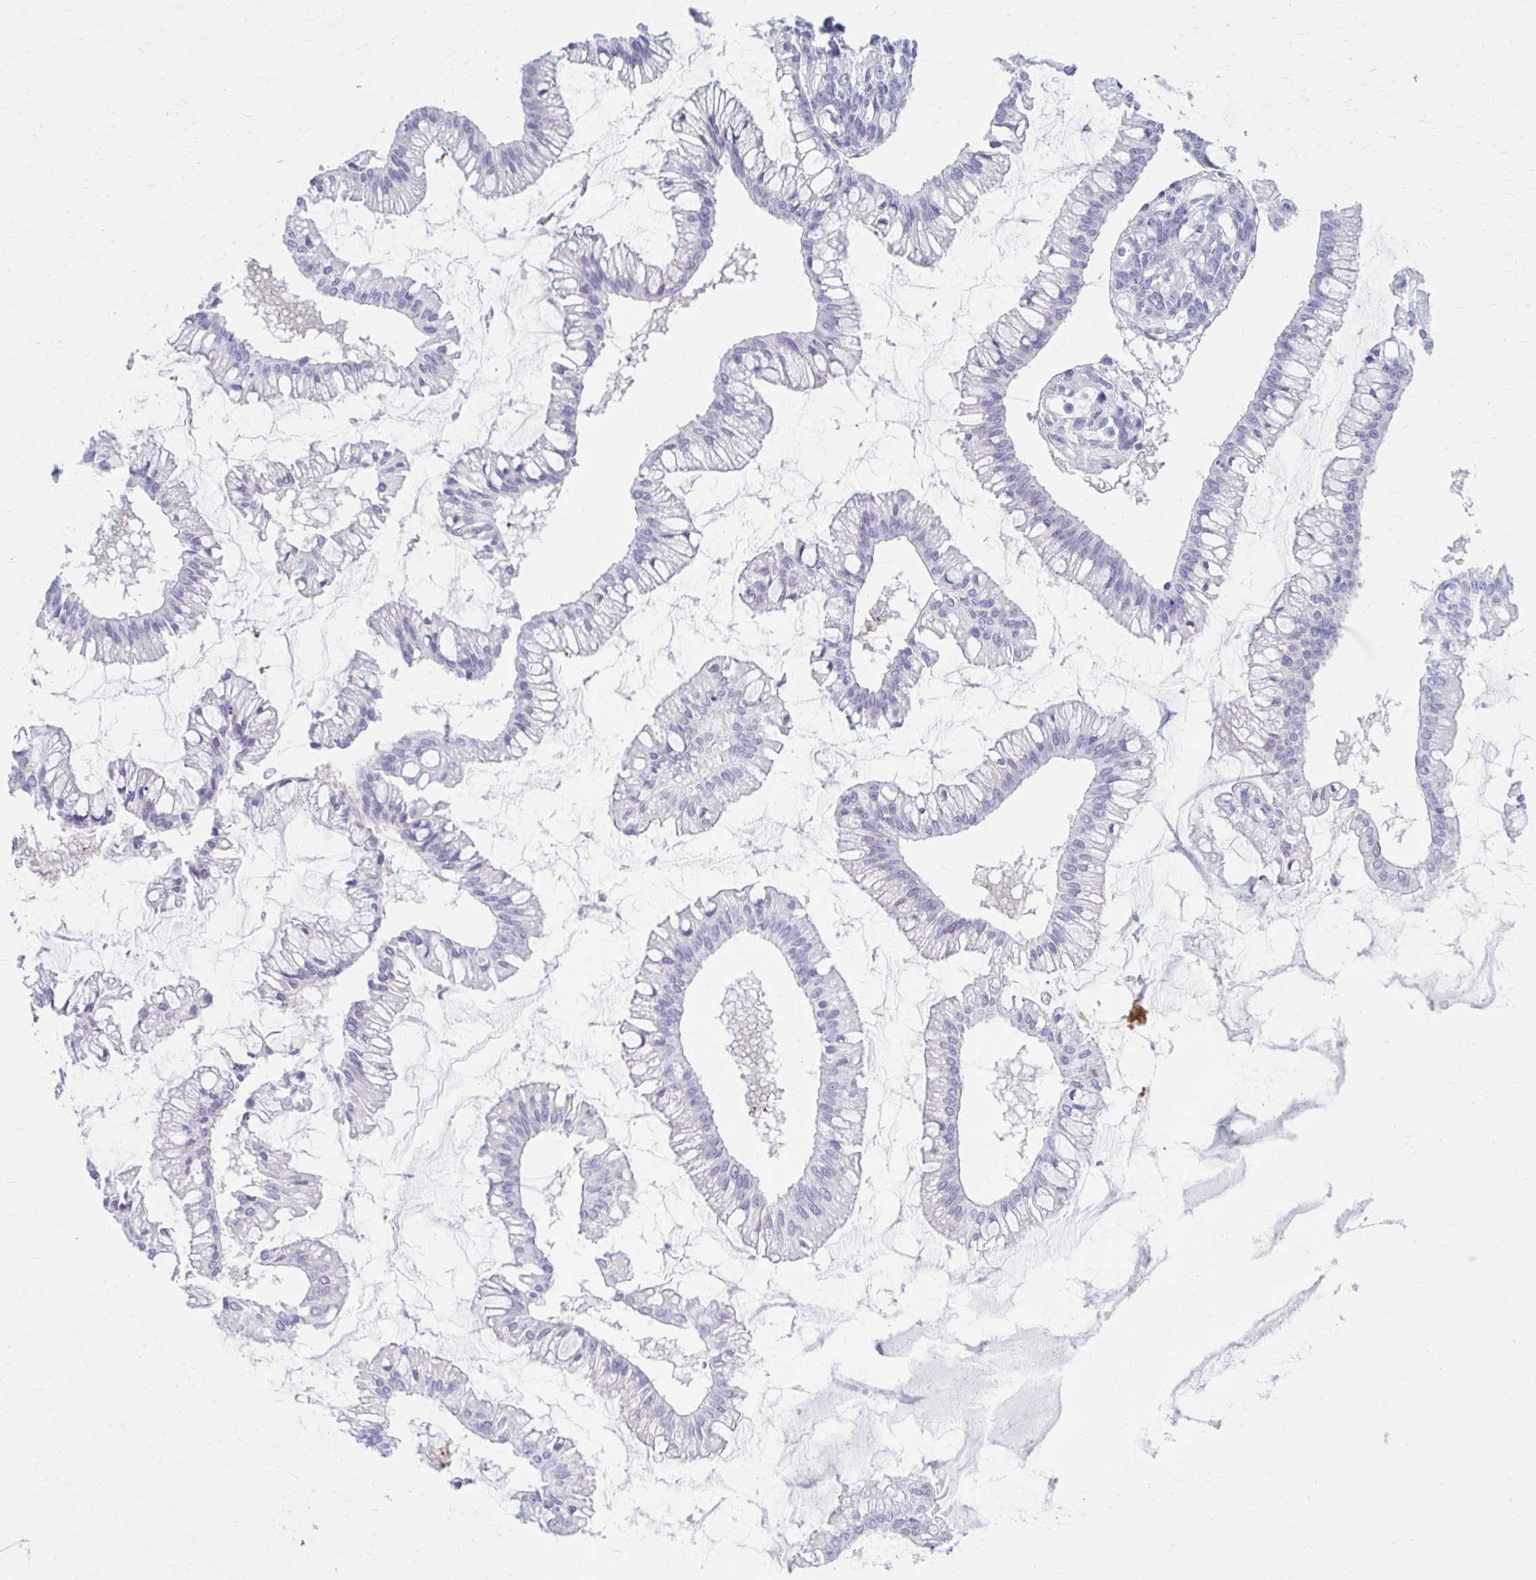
{"staining": {"intensity": "negative", "quantity": "none", "location": "none"}, "tissue": "ovarian cancer", "cell_type": "Tumor cells", "image_type": "cancer", "snomed": [{"axis": "morphology", "description": "Cystadenocarcinoma, mucinous, NOS"}, {"axis": "topography", "description": "Ovary"}], "caption": "Micrograph shows no protein expression in tumor cells of ovarian cancer (mucinous cystadenocarcinoma) tissue.", "gene": "PRKRA", "patient": {"sex": "female", "age": 73}}